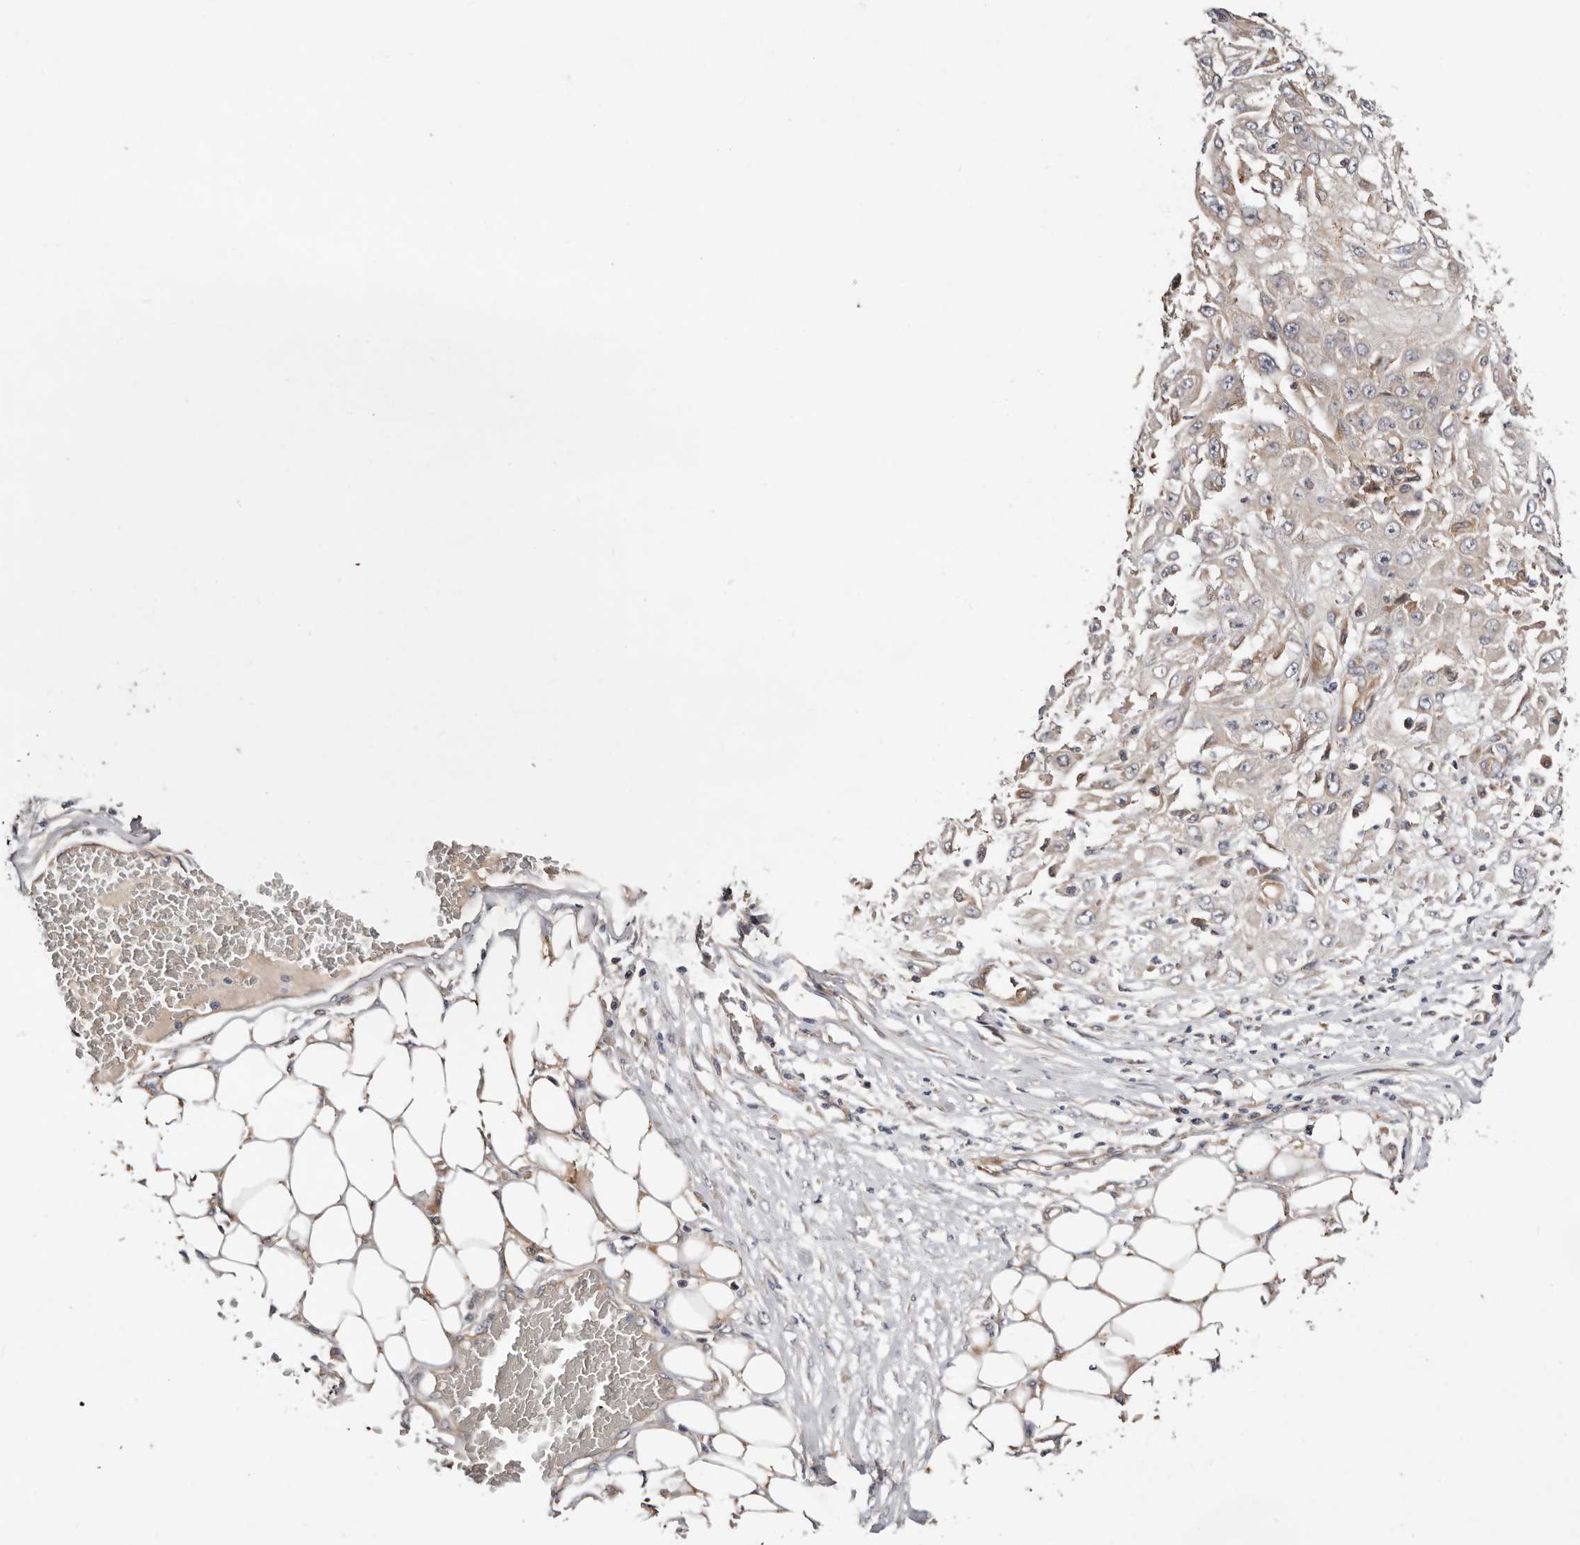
{"staining": {"intensity": "negative", "quantity": "none", "location": "none"}, "tissue": "skin cancer", "cell_type": "Tumor cells", "image_type": "cancer", "snomed": [{"axis": "morphology", "description": "Squamous cell carcinoma, NOS"}, {"axis": "morphology", "description": "Squamous cell carcinoma, metastatic, NOS"}, {"axis": "topography", "description": "Skin"}, {"axis": "topography", "description": "Lymph node"}], "caption": "Tumor cells show no significant expression in skin cancer (metastatic squamous cell carcinoma).", "gene": "MACF1", "patient": {"sex": "male", "age": 75}}